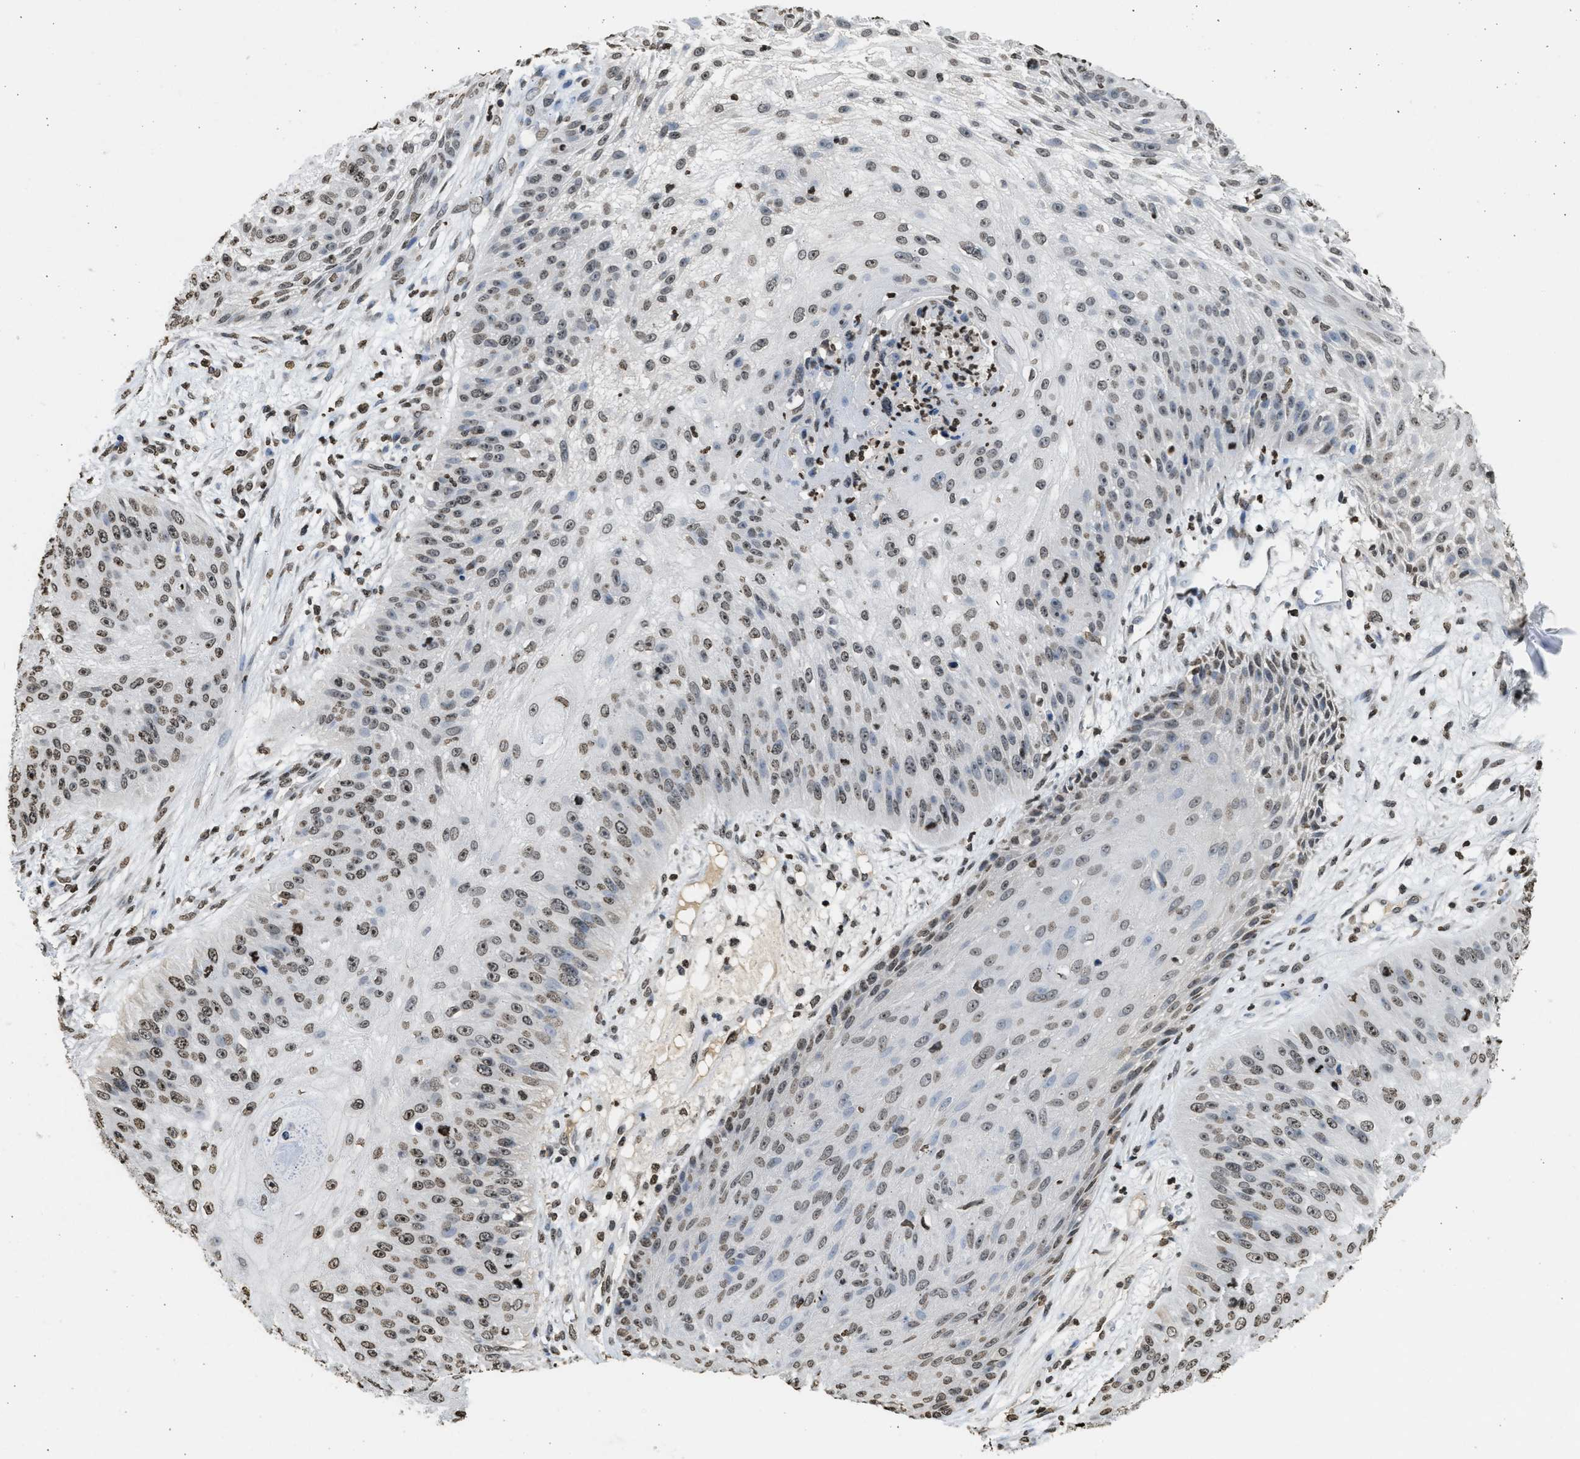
{"staining": {"intensity": "moderate", "quantity": ">75%", "location": "nuclear"}, "tissue": "skin cancer", "cell_type": "Tumor cells", "image_type": "cancer", "snomed": [{"axis": "morphology", "description": "Squamous cell carcinoma, NOS"}, {"axis": "topography", "description": "Skin"}], "caption": "A brown stain labels moderate nuclear positivity of a protein in human squamous cell carcinoma (skin) tumor cells.", "gene": "RRAGC", "patient": {"sex": "female", "age": 80}}